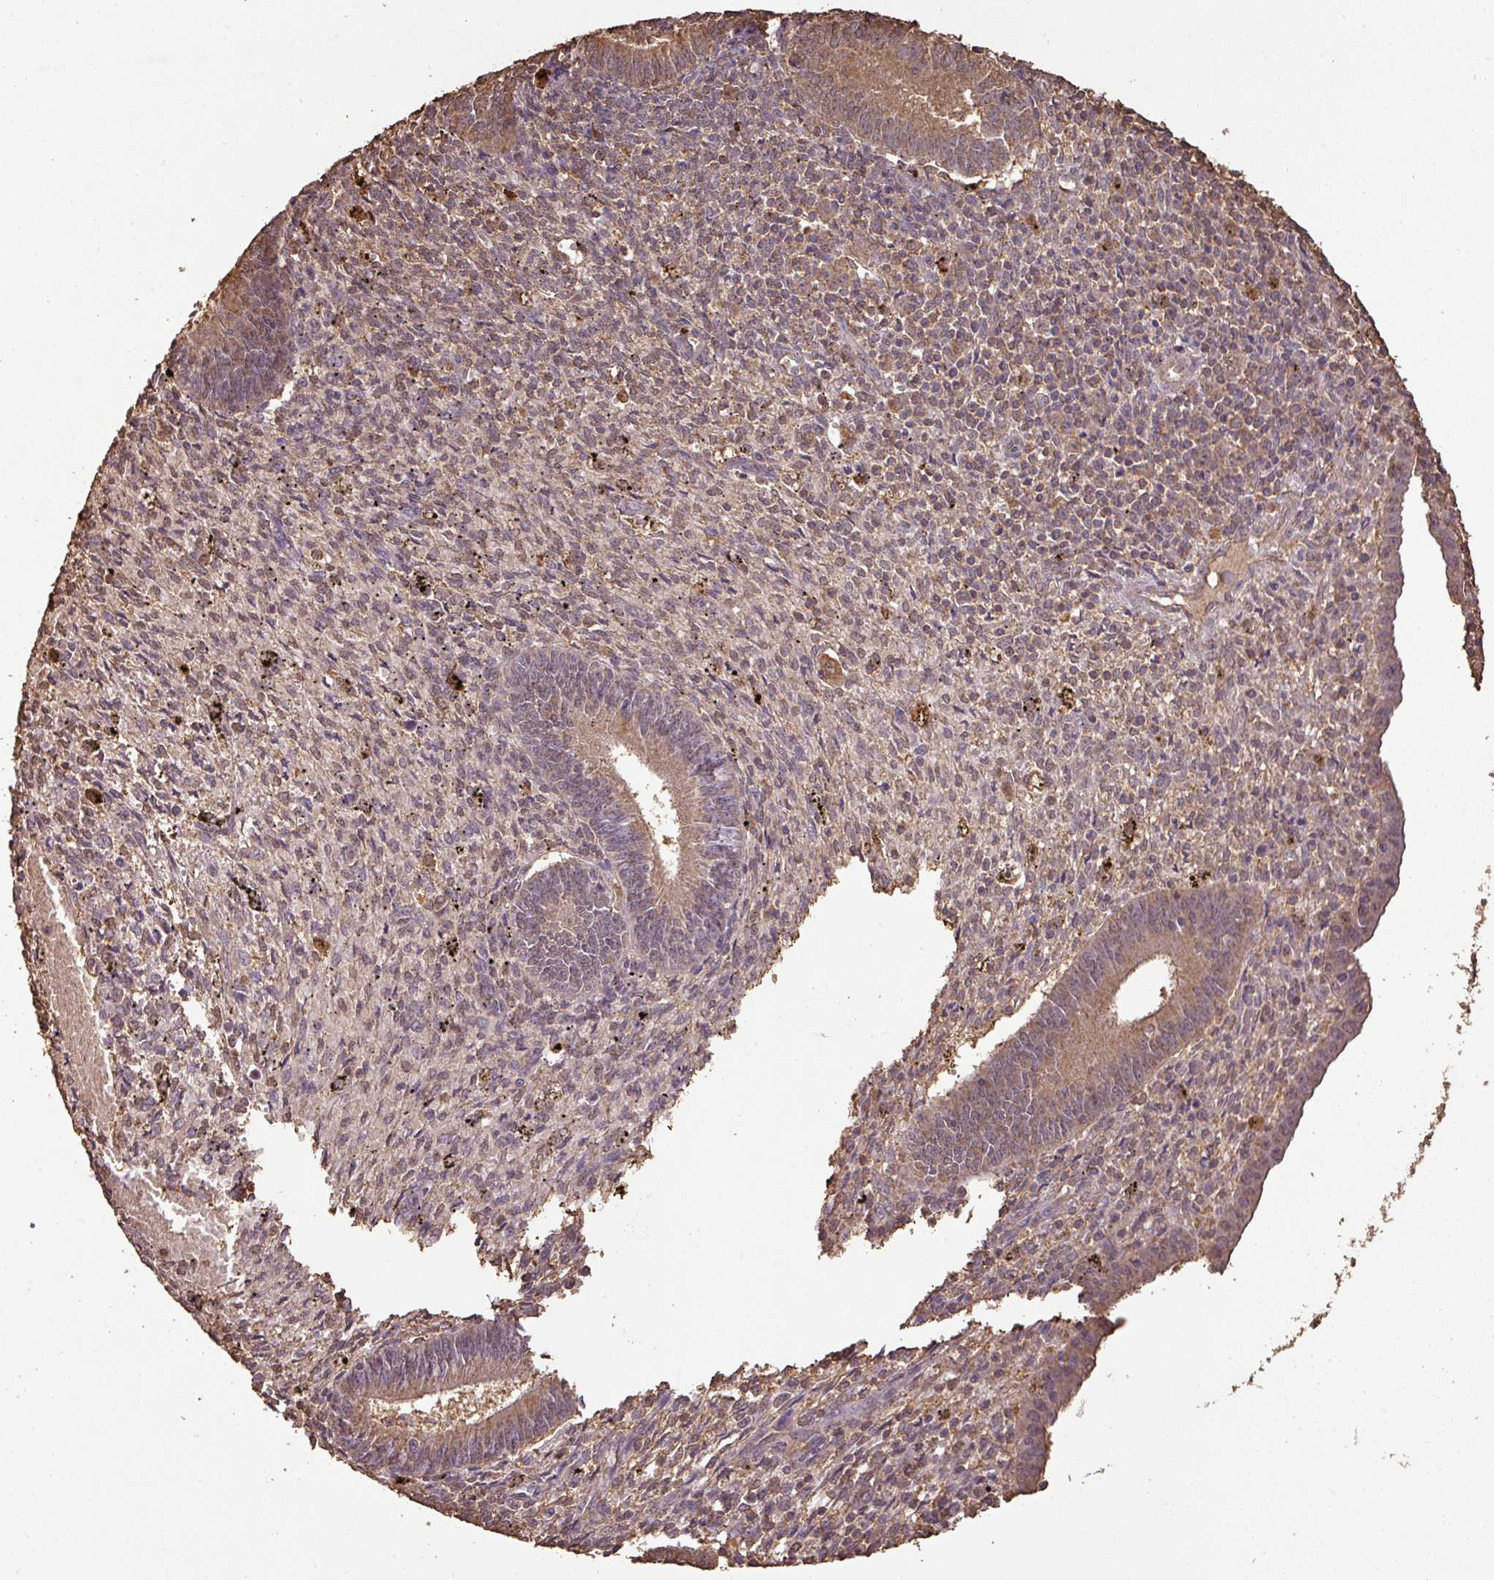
{"staining": {"intensity": "moderate", "quantity": "<25%", "location": "cytoplasmic/membranous"}, "tissue": "endometrium", "cell_type": "Cells in endometrial stroma", "image_type": "normal", "snomed": [{"axis": "morphology", "description": "Normal tissue, NOS"}, {"axis": "topography", "description": "Endometrium"}], "caption": "There is low levels of moderate cytoplasmic/membranous staining in cells in endometrial stroma of normal endometrium, as demonstrated by immunohistochemical staining (brown color).", "gene": "ATAT1", "patient": {"sex": "female", "age": 41}}